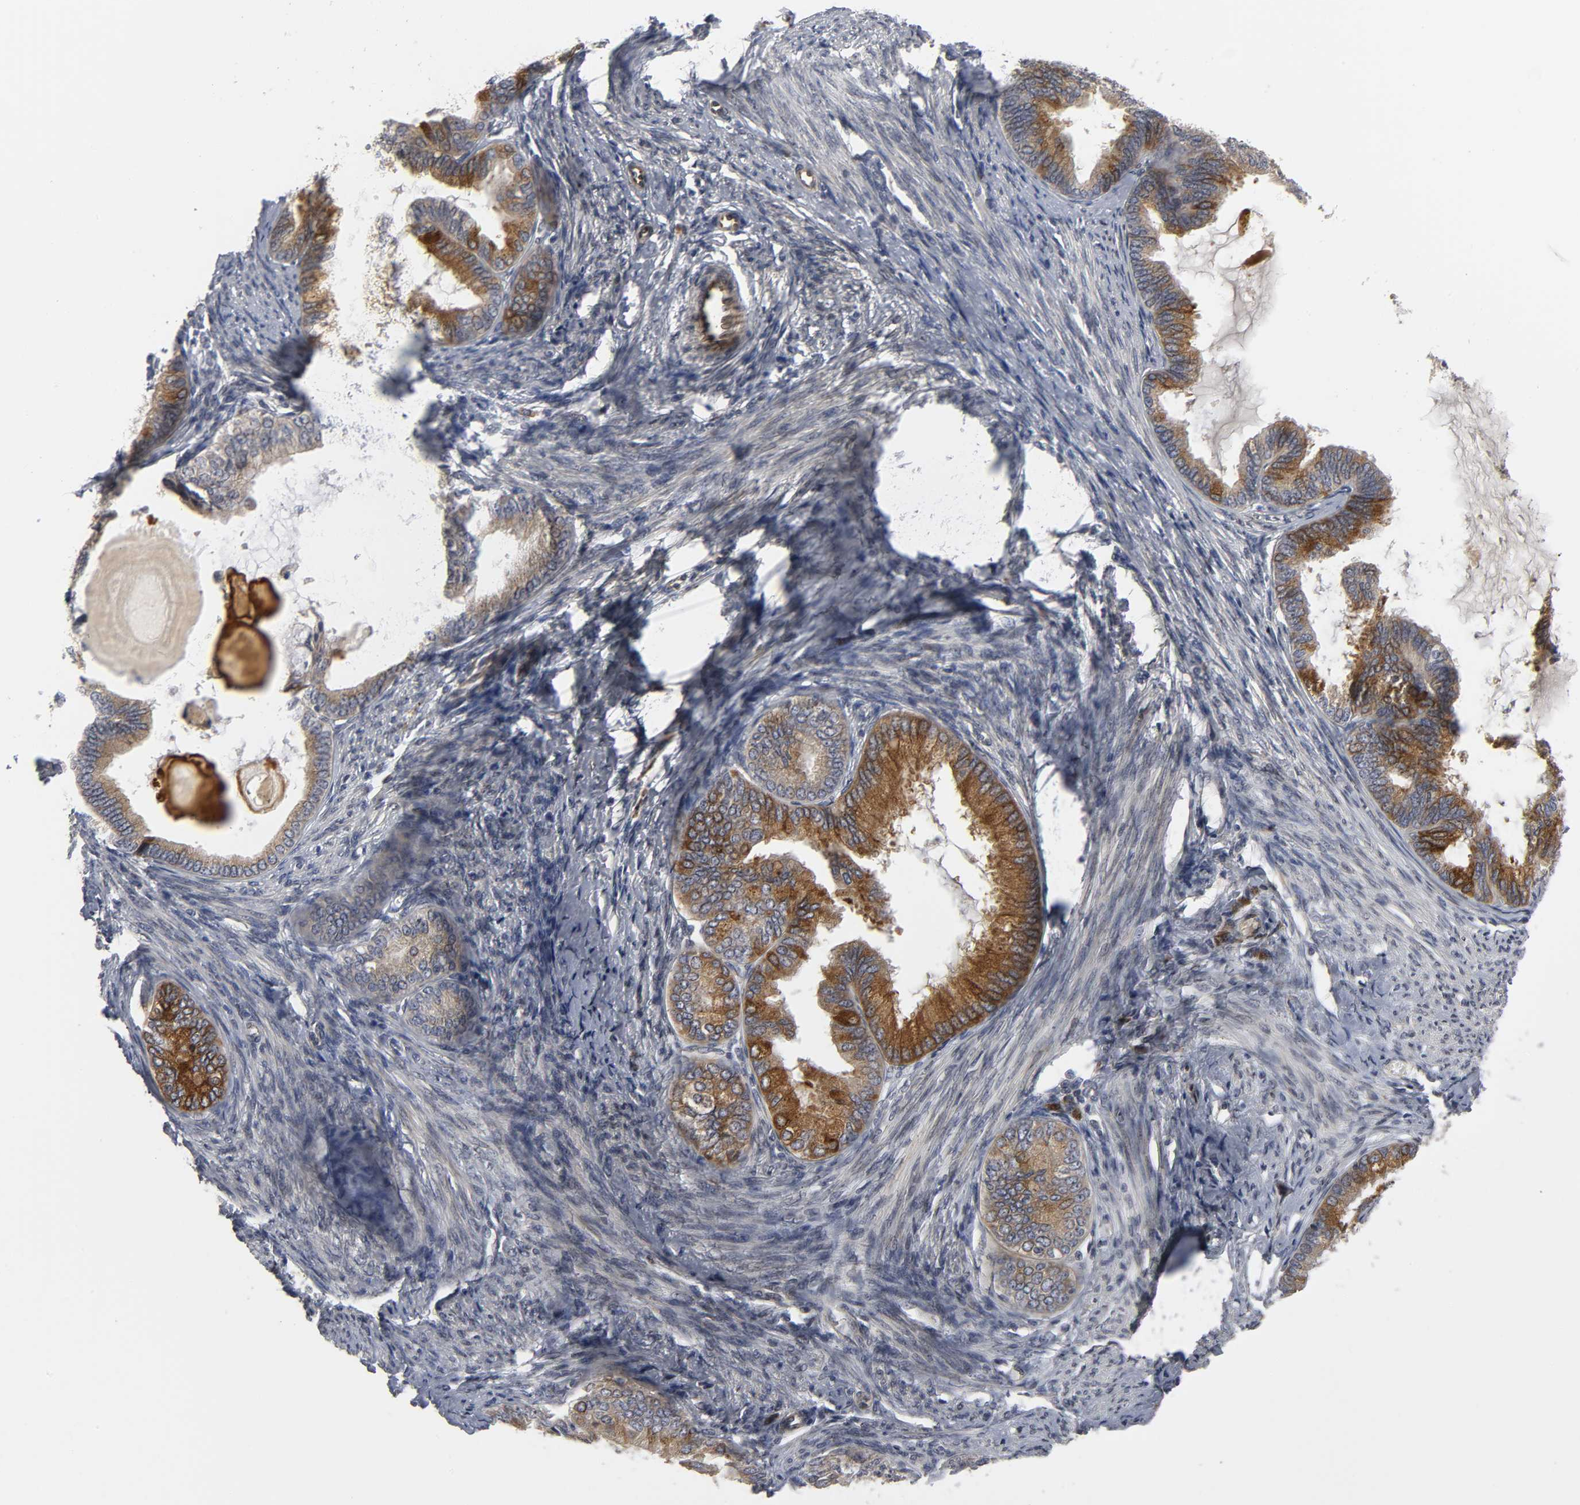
{"staining": {"intensity": "strong", "quantity": "25%-75%", "location": "cytoplasmic/membranous"}, "tissue": "endometrial cancer", "cell_type": "Tumor cells", "image_type": "cancer", "snomed": [{"axis": "morphology", "description": "Adenocarcinoma, NOS"}, {"axis": "topography", "description": "Endometrium"}], "caption": "Endometrial adenocarcinoma stained with immunohistochemistry shows strong cytoplasmic/membranous positivity in approximately 25%-75% of tumor cells. (IHC, brightfield microscopy, high magnification).", "gene": "ASB6", "patient": {"sex": "female", "age": 86}}